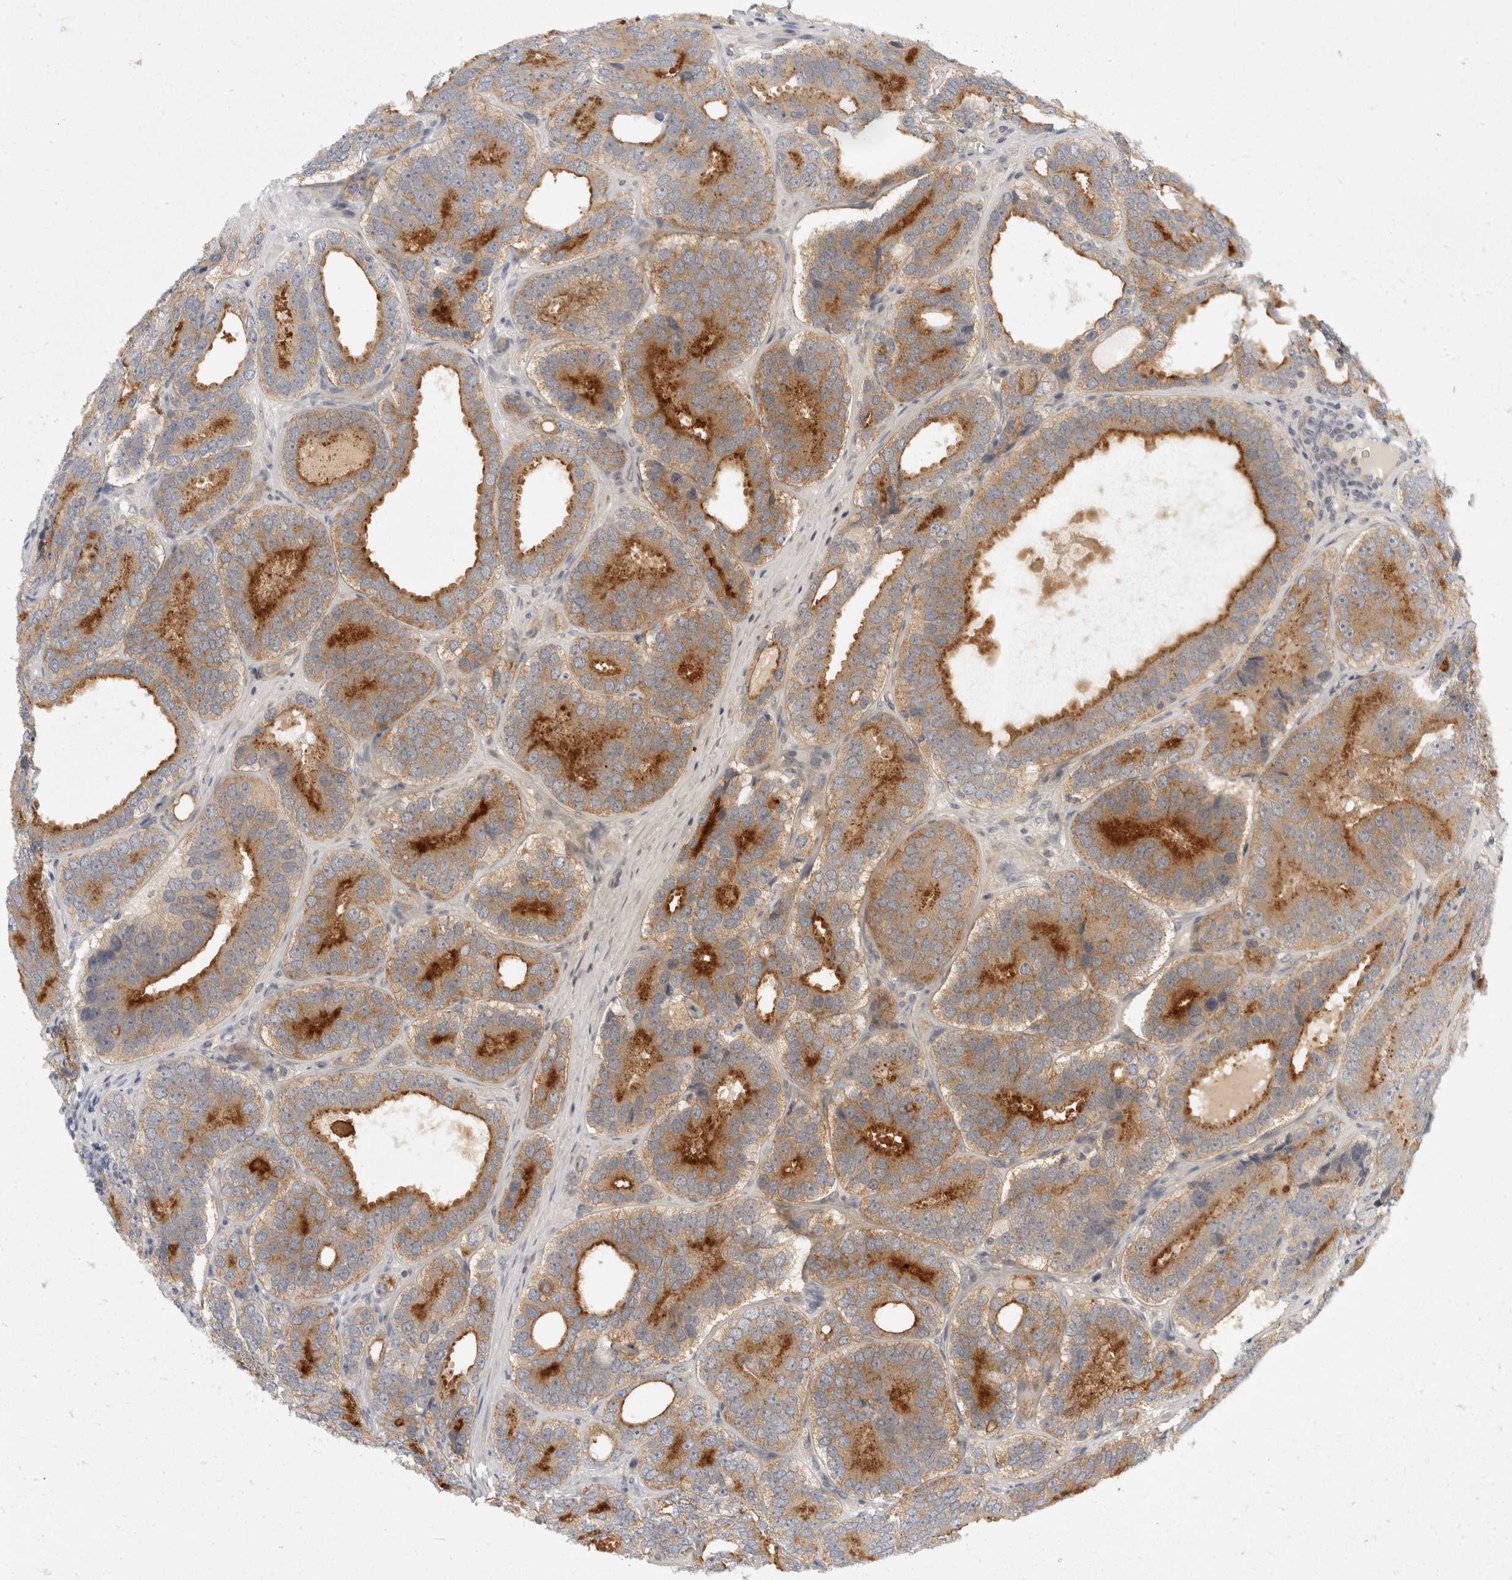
{"staining": {"intensity": "moderate", "quantity": ">75%", "location": "cytoplasmic/membranous"}, "tissue": "prostate cancer", "cell_type": "Tumor cells", "image_type": "cancer", "snomed": [{"axis": "morphology", "description": "Adenocarcinoma, High grade"}, {"axis": "topography", "description": "Prostate"}], "caption": "Brown immunohistochemical staining in adenocarcinoma (high-grade) (prostate) exhibits moderate cytoplasmic/membranous staining in approximately >75% of tumor cells. (IHC, brightfield microscopy, high magnification).", "gene": "TOM1L2", "patient": {"sex": "male", "age": 56}}